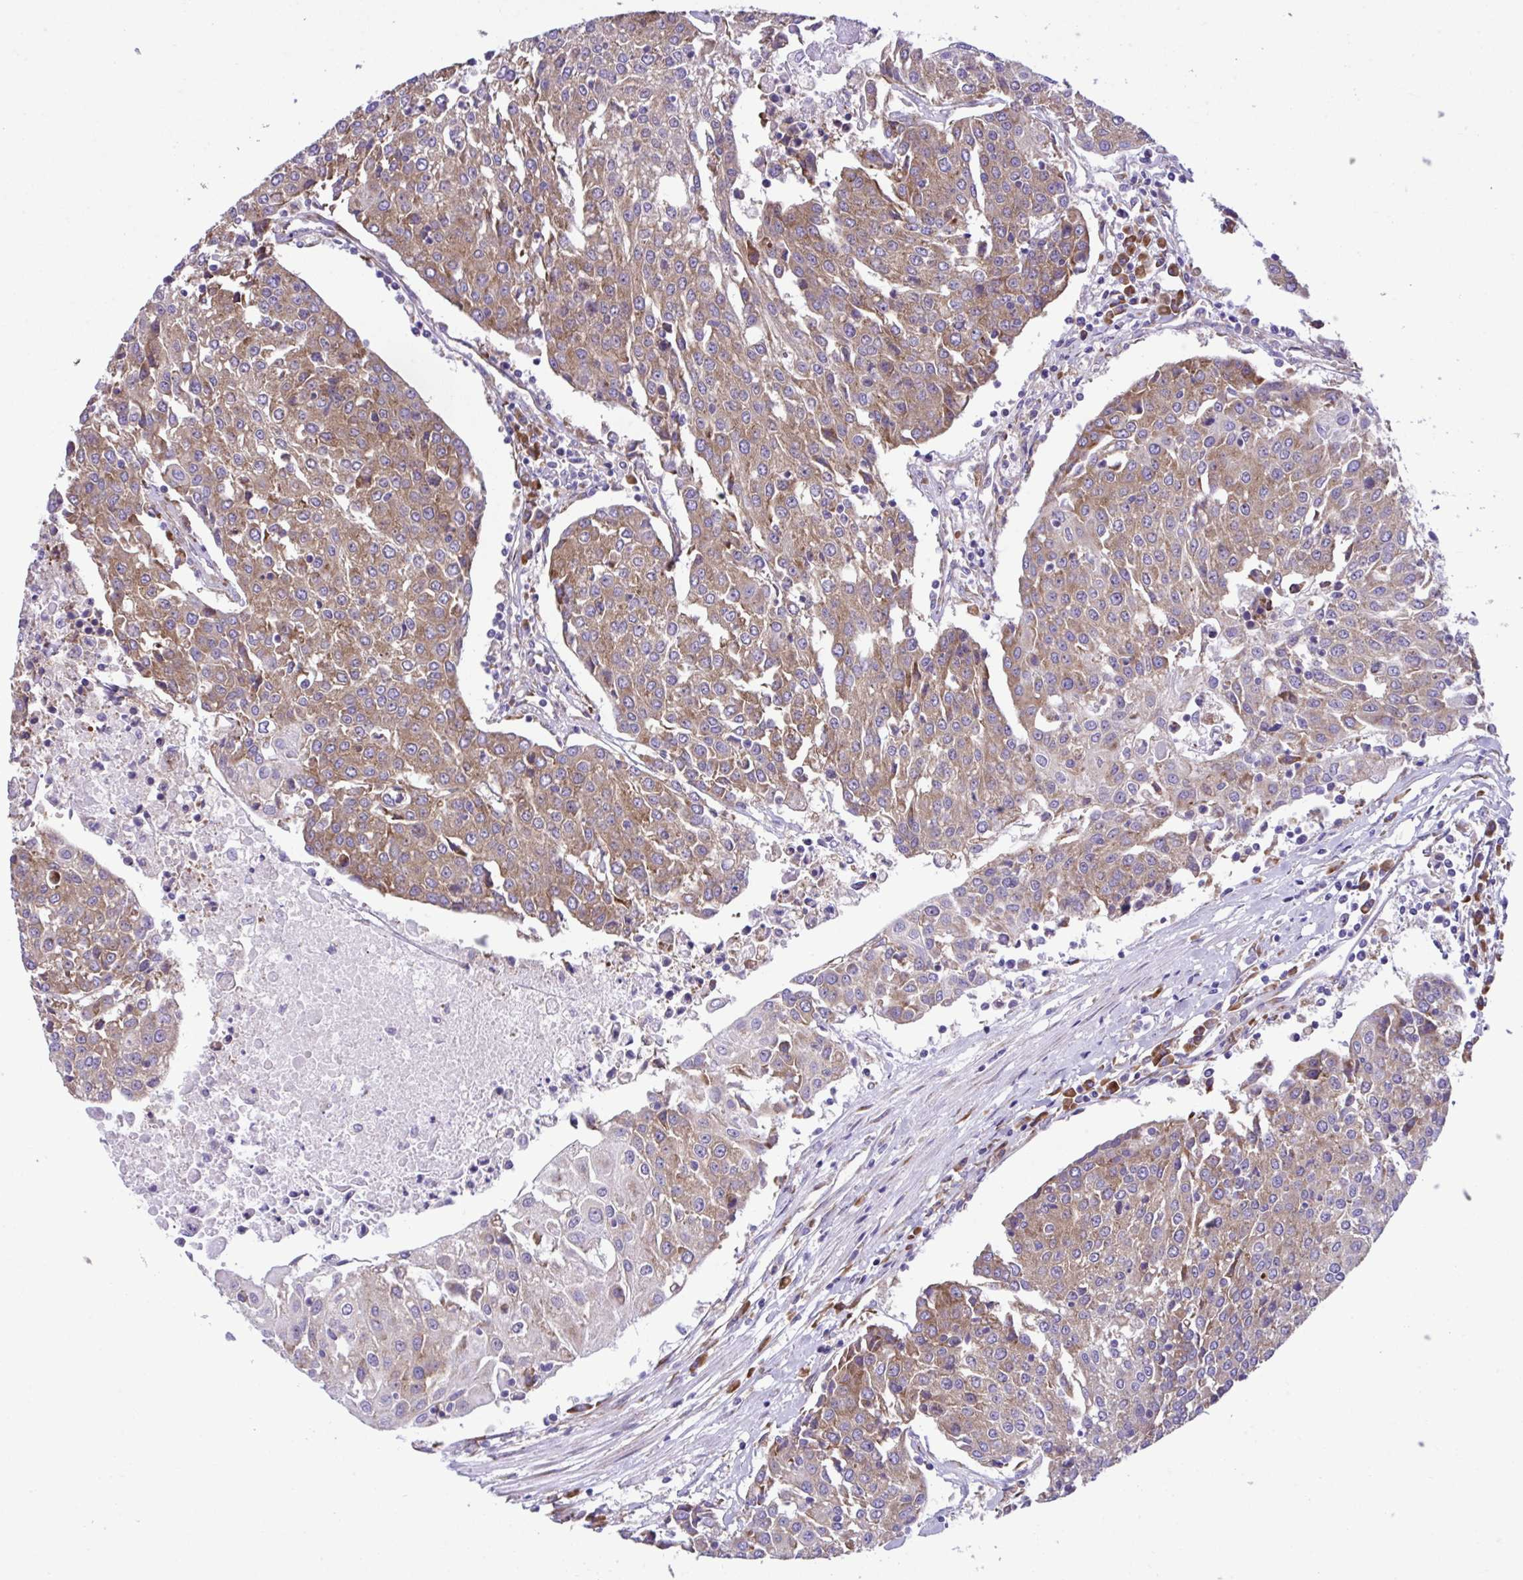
{"staining": {"intensity": "moderate", "quantity": ">75%", "location": "cytoplasmic/membranous"}, "tissue": "urothelial cancer", "cell_type": "Tumor cells", "image_type": "cancer", "snomed": [{"axis": "morphology", "description": "Urothelial carcinoma, High grade"}, {"axis": "topography", "description": "Urinary bladder"}], "caption": "Immunohistochemical staining of high-grade urothelial carcinoma reveals moderate cytoplasmic/membranous protein positivity in about >75% of tumor cells.", "gene": "RPL7", "patient": {"sex": "female", "age": 85}}